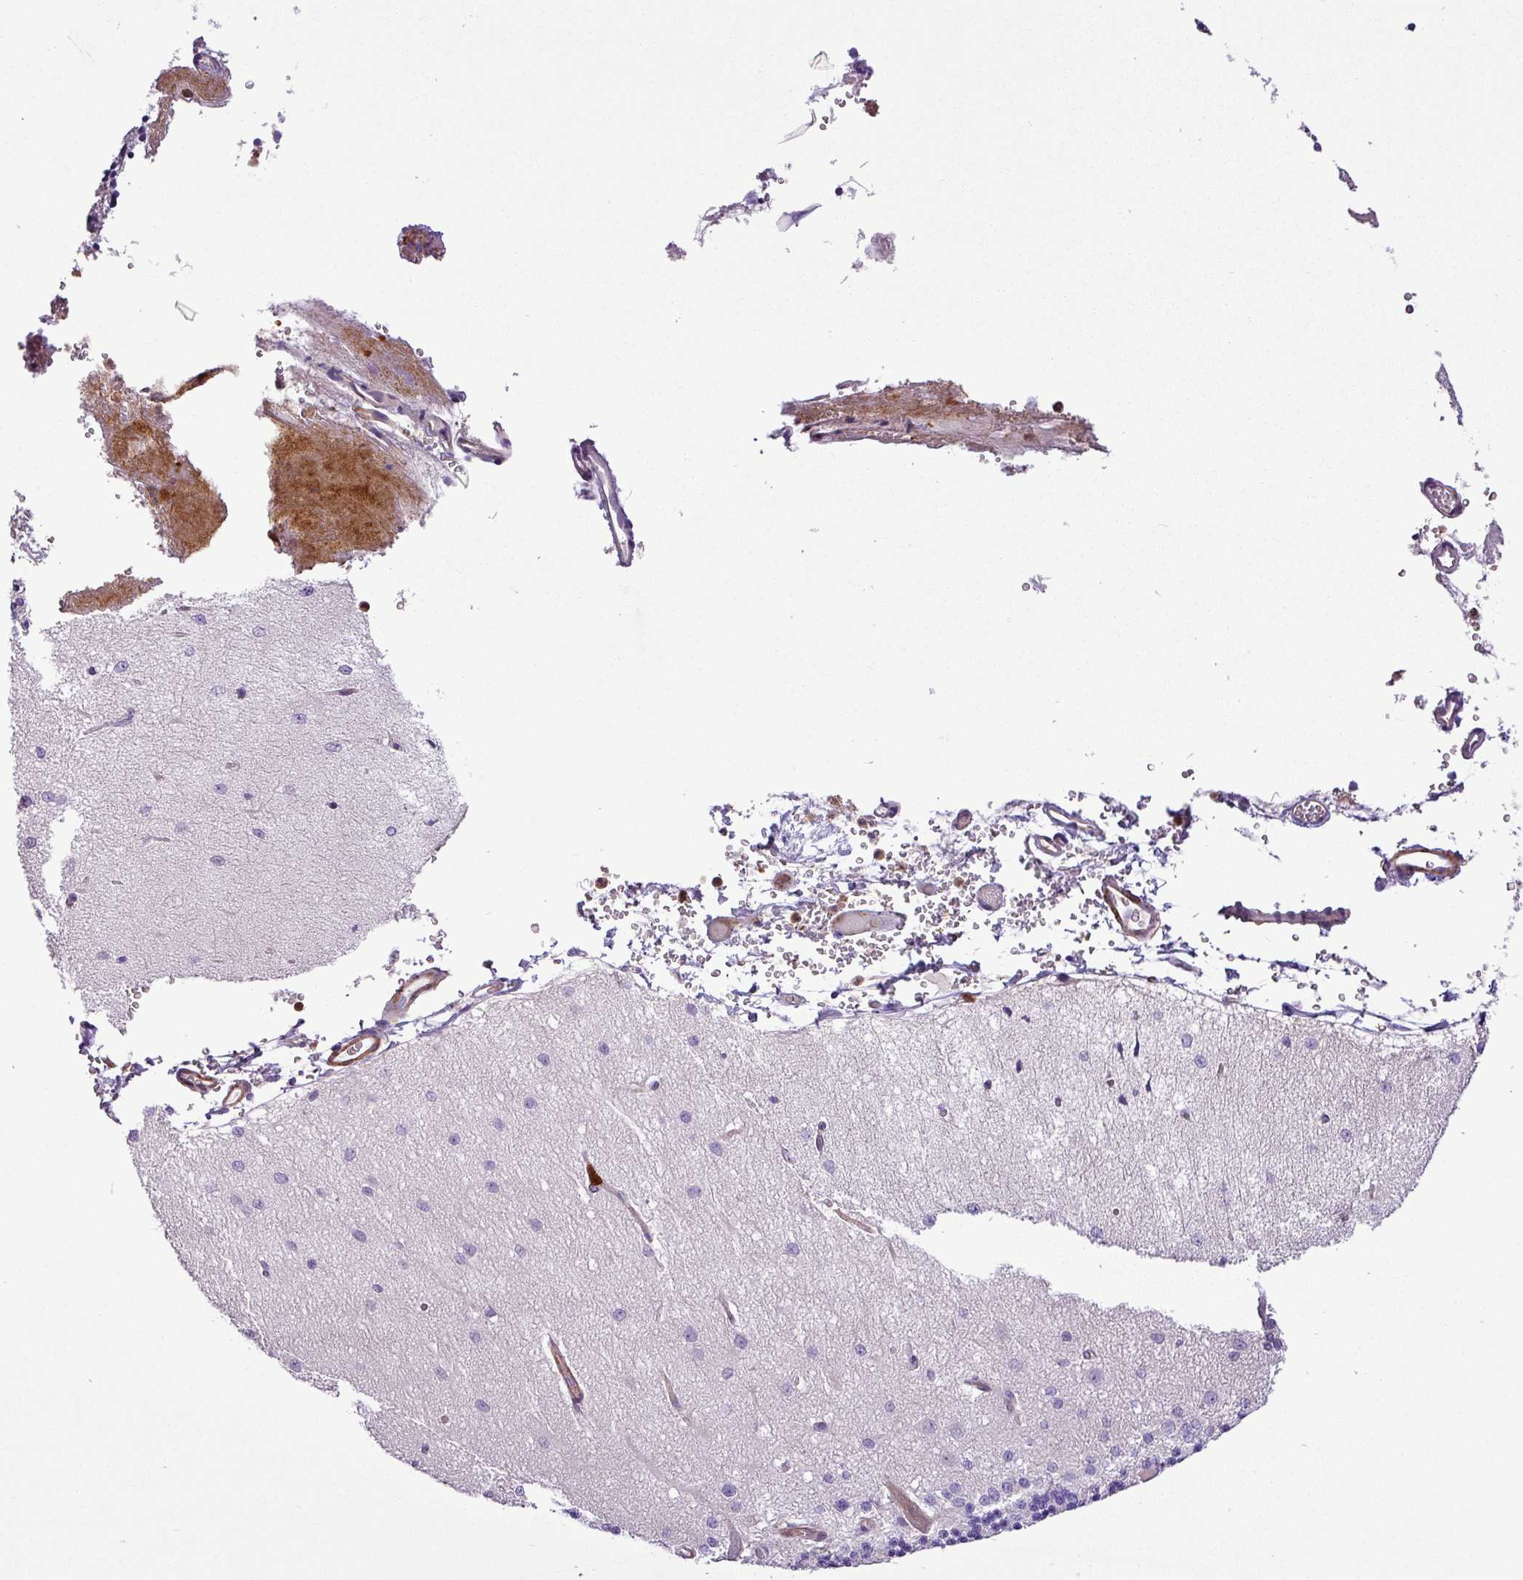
{"staining": {"intensity": "negative", "quantity": "none", "location": "none"}, "tissue": "cerebellum", "cell_type": "Cells in granular layer", "image_type": "normal", "snomed": [{"axis": "morphology", "description": "Normal tissue, NOS"}, {"axis": "topography", "description": "Cerebellum"}], "caption": "Immunohistochemistry (IHC) image of normal cerebellum: cerebellum stained with DAB displays no significant protein expression in cells in granular layer.", "gene": "NBEAL2", "patient": {"sex": "female", "age": 29}}